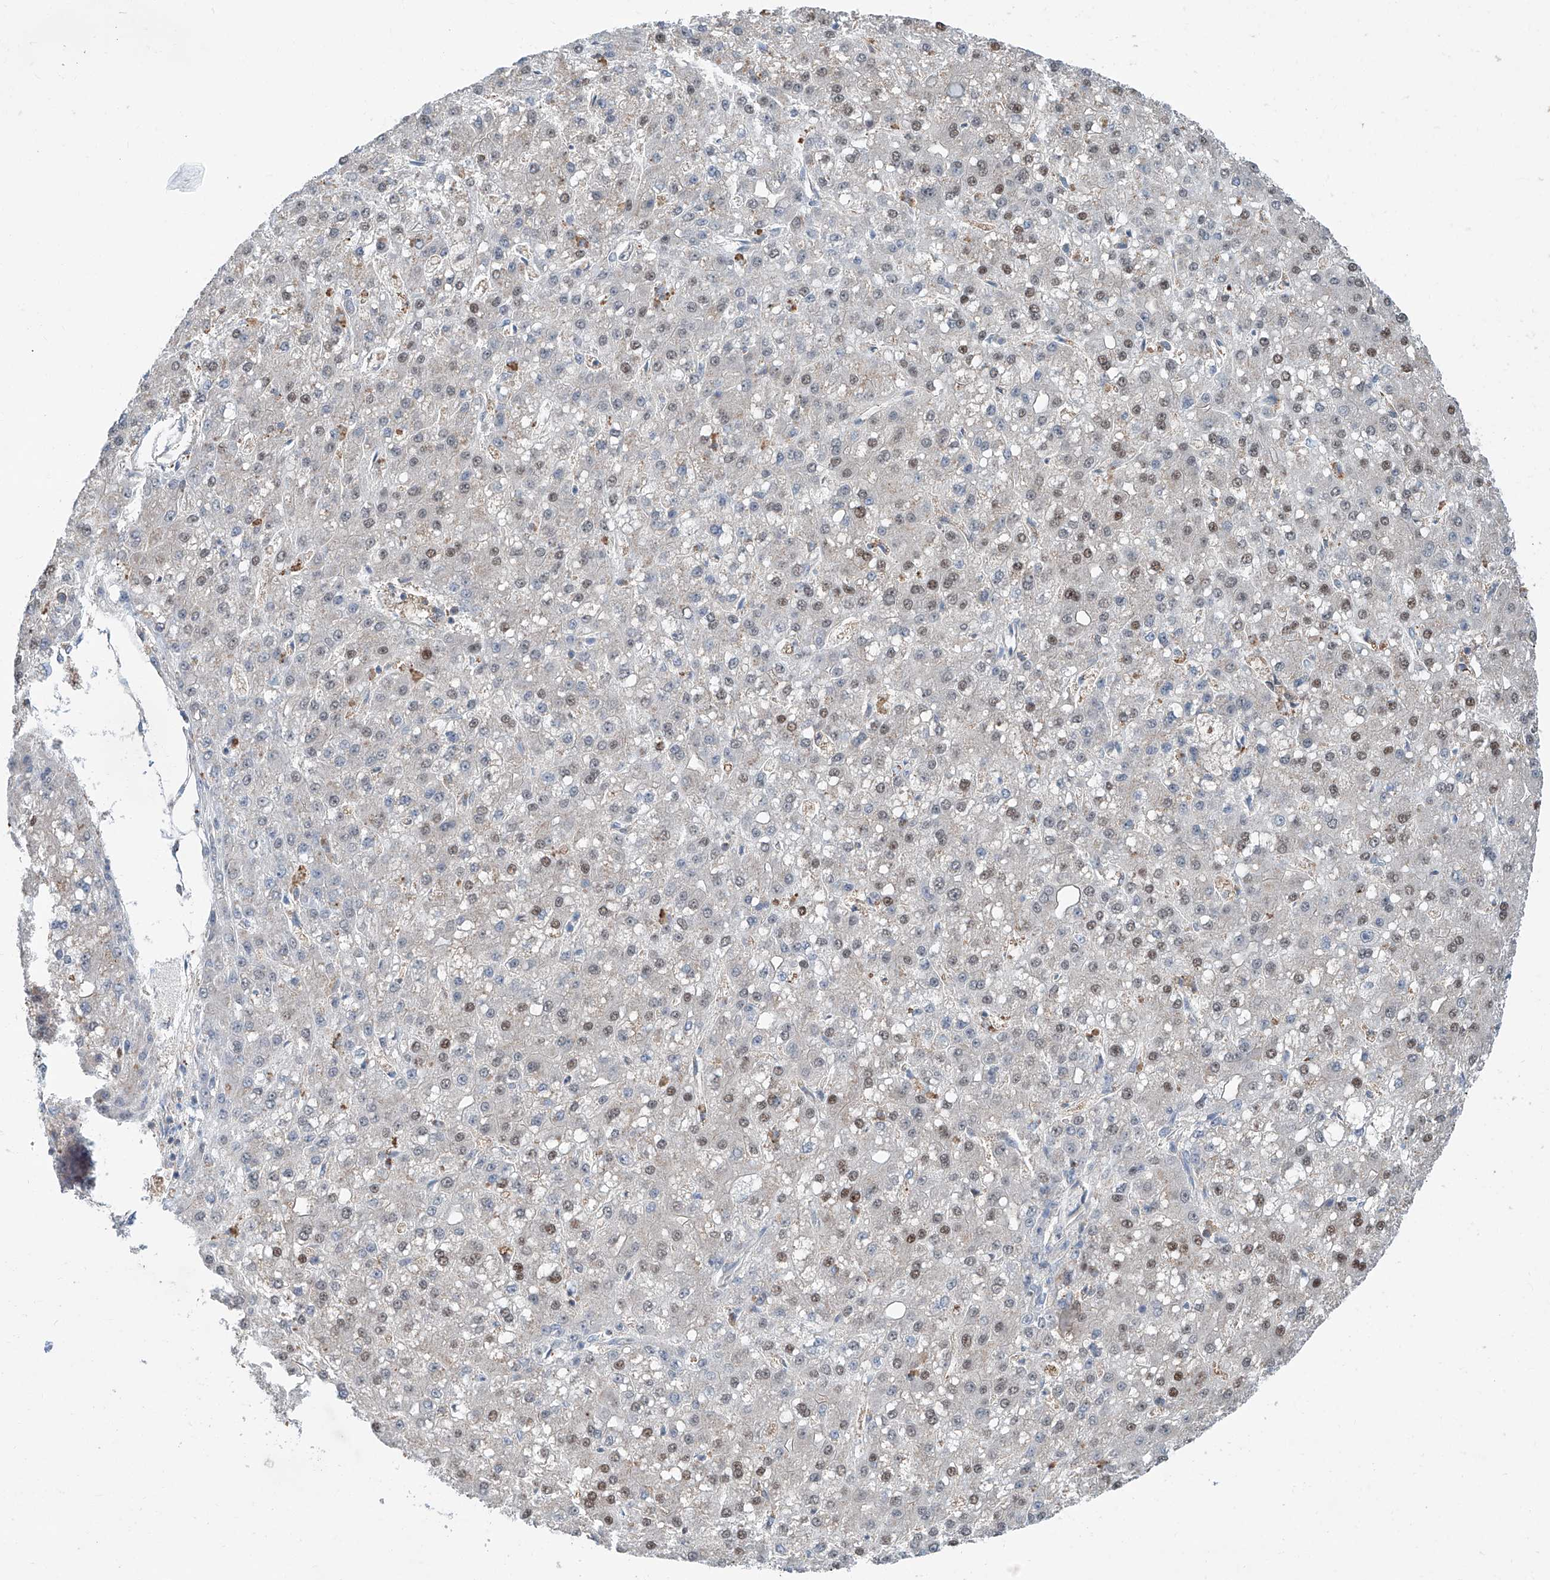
{"staining": {"intensity": "moderate", "quantity": "25%-75%", "location": "cytoplasmic/membranous,nuclear"}, "tissue": "liver cancer", "cell_type": "Tumor cells", "image_type": "cancer", "snomed": [{"axis": "morphology", "description": "Carcinoma, Hepatocellular, NOS"}, {"axis": "topography", "description": "Liver"}], "caption": "Liver cancer was stained to show a protein in brown. There is medium levels of moderate cytoplasmic/membranous and nuclear staining in about 25%-75% of tumor cells. (Brightfield microscopy of DAB IHC at high magnification).", "gene": "ANKRD34A", "patient": {"sex": "male", "age": 67}}